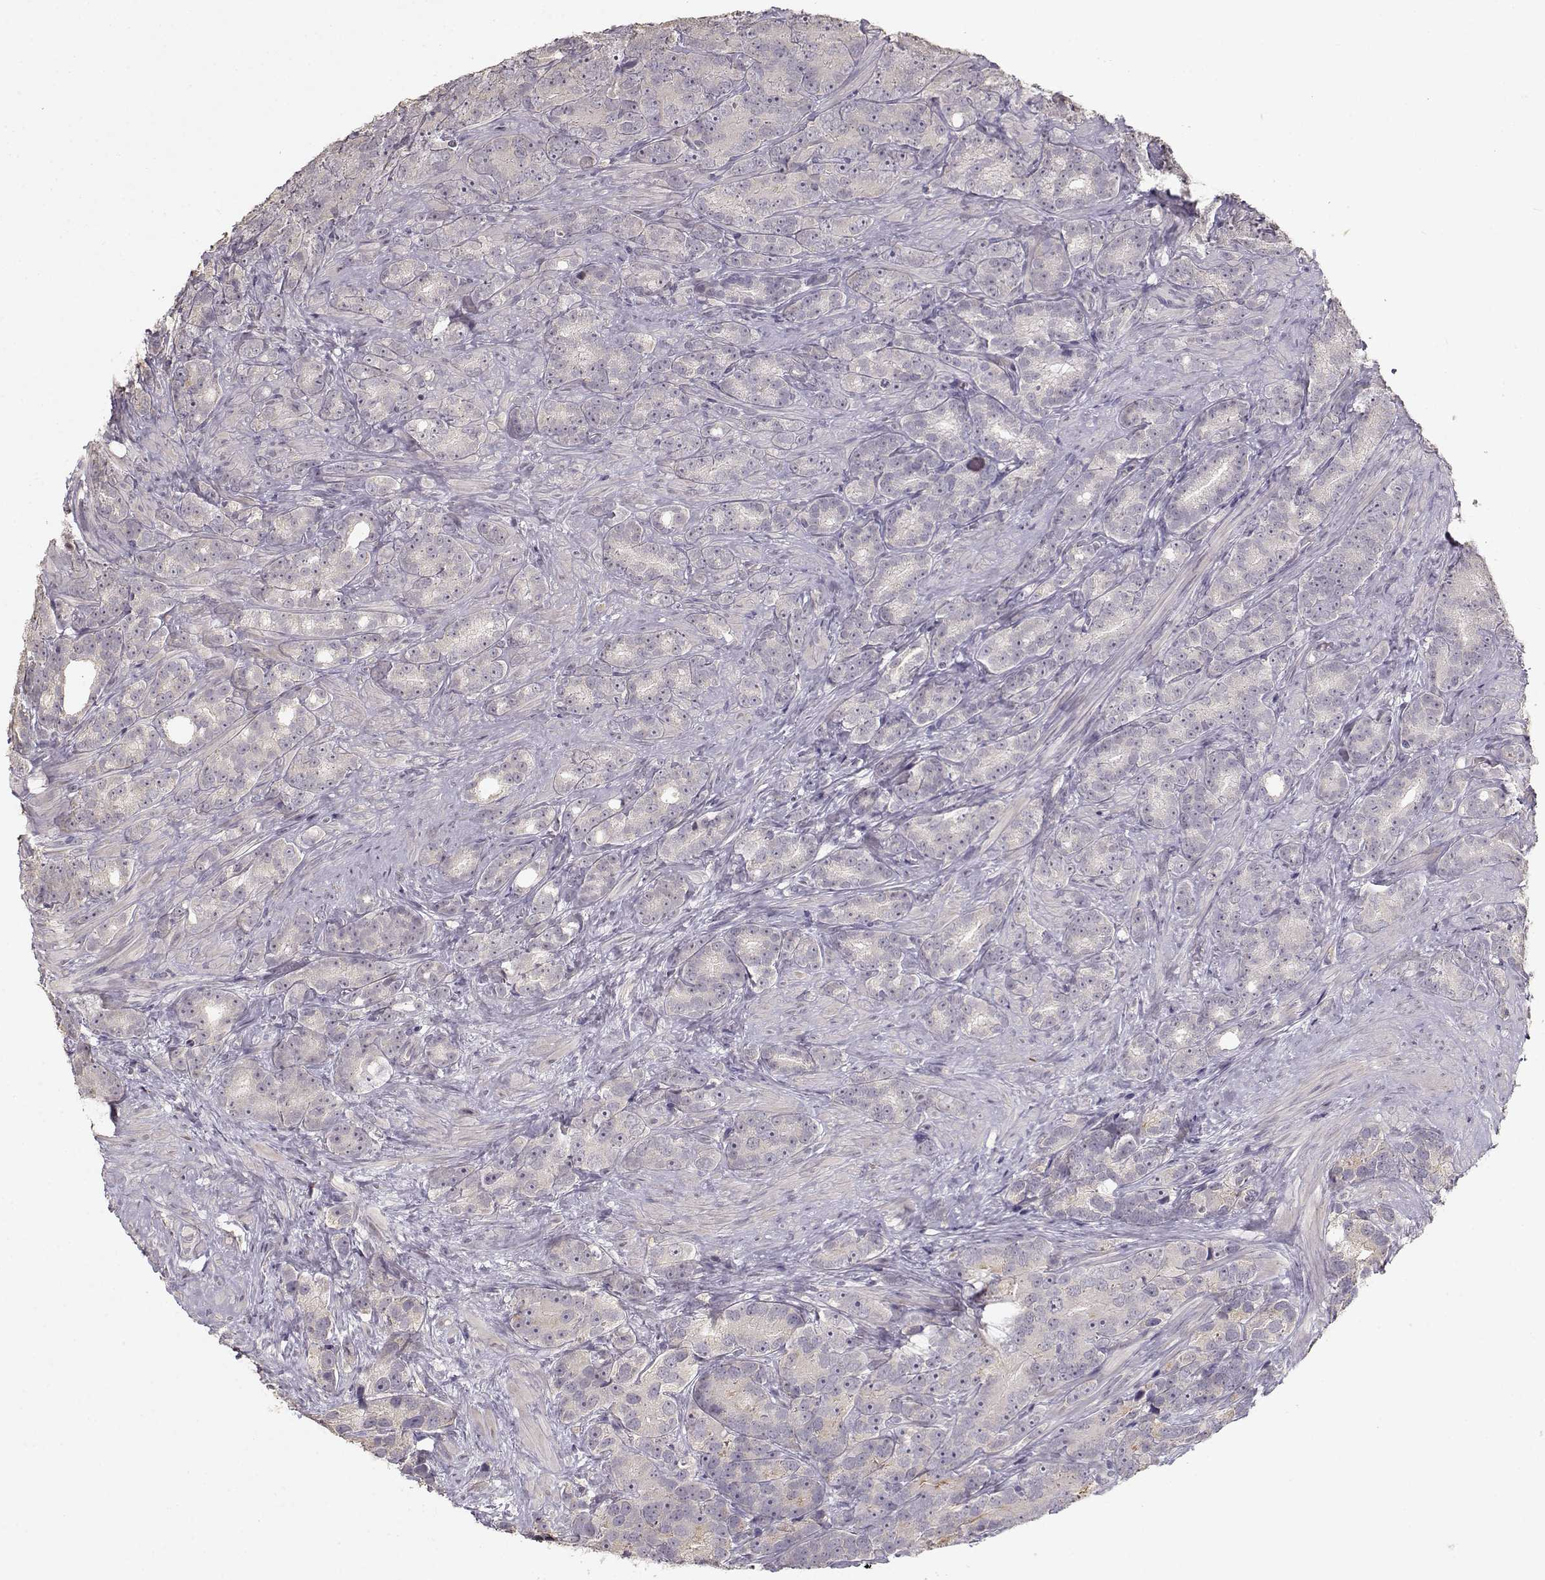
{"staining": {"intensity": "negative", "quantity": "none", "location": "none"}, "tissue": "prostate cancer", "cell_type": "Tumor cells", "image_type": "cancer", "snomed": [{"axis": "morphology", "description": "Adenocarcinoma, High grade"}, {"axis": "topography", "description": "Prostate"}], "caption": "The image demonstrates no staining of tumor cells in prostate cancer (high-grade adenocarcinoma).", "gene": "UROC1", "patient": {"sex": "male", "age": 90}}